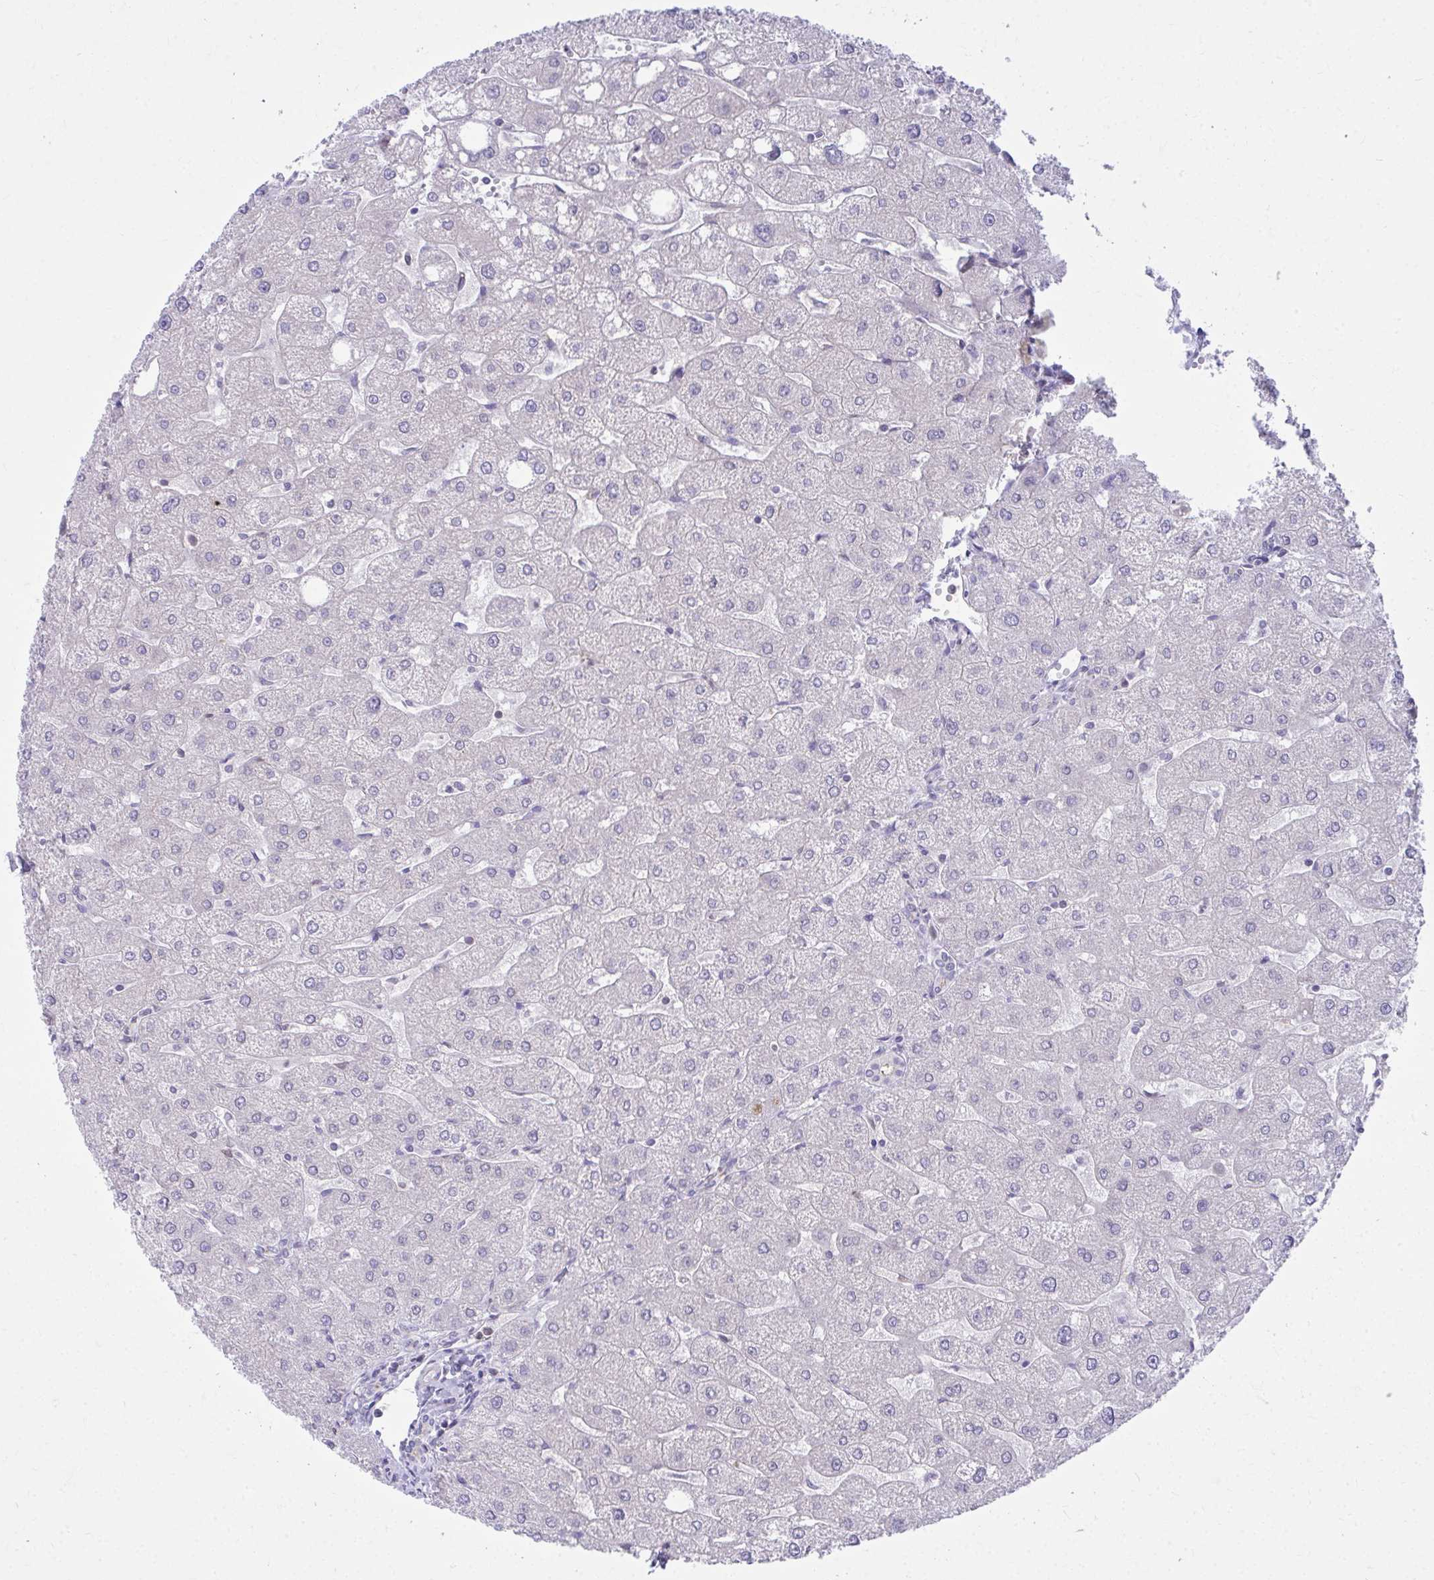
{"staining": {"intensity": "negative", "quantity": "none", "location": "none"}, "tissue": "liver", "cell_type": "Cholangiocytes", "image_type": "normal", "snomed": [{"axis": "morphology", "description": "Normal tissue, NOS"}, {"axis": "topography", "description": "Liver"}], "caption": "Immunohistochemical staining of unremarkable human liver demonstrates no significant staining in cholangiocytes. (DAB (3,3'-diaminobenzidine) immunohistochemistry (IHC) with hematoxylin counter stain).", "gene": "OR7A5", "patient": {"sex": "male", "age": 67}}